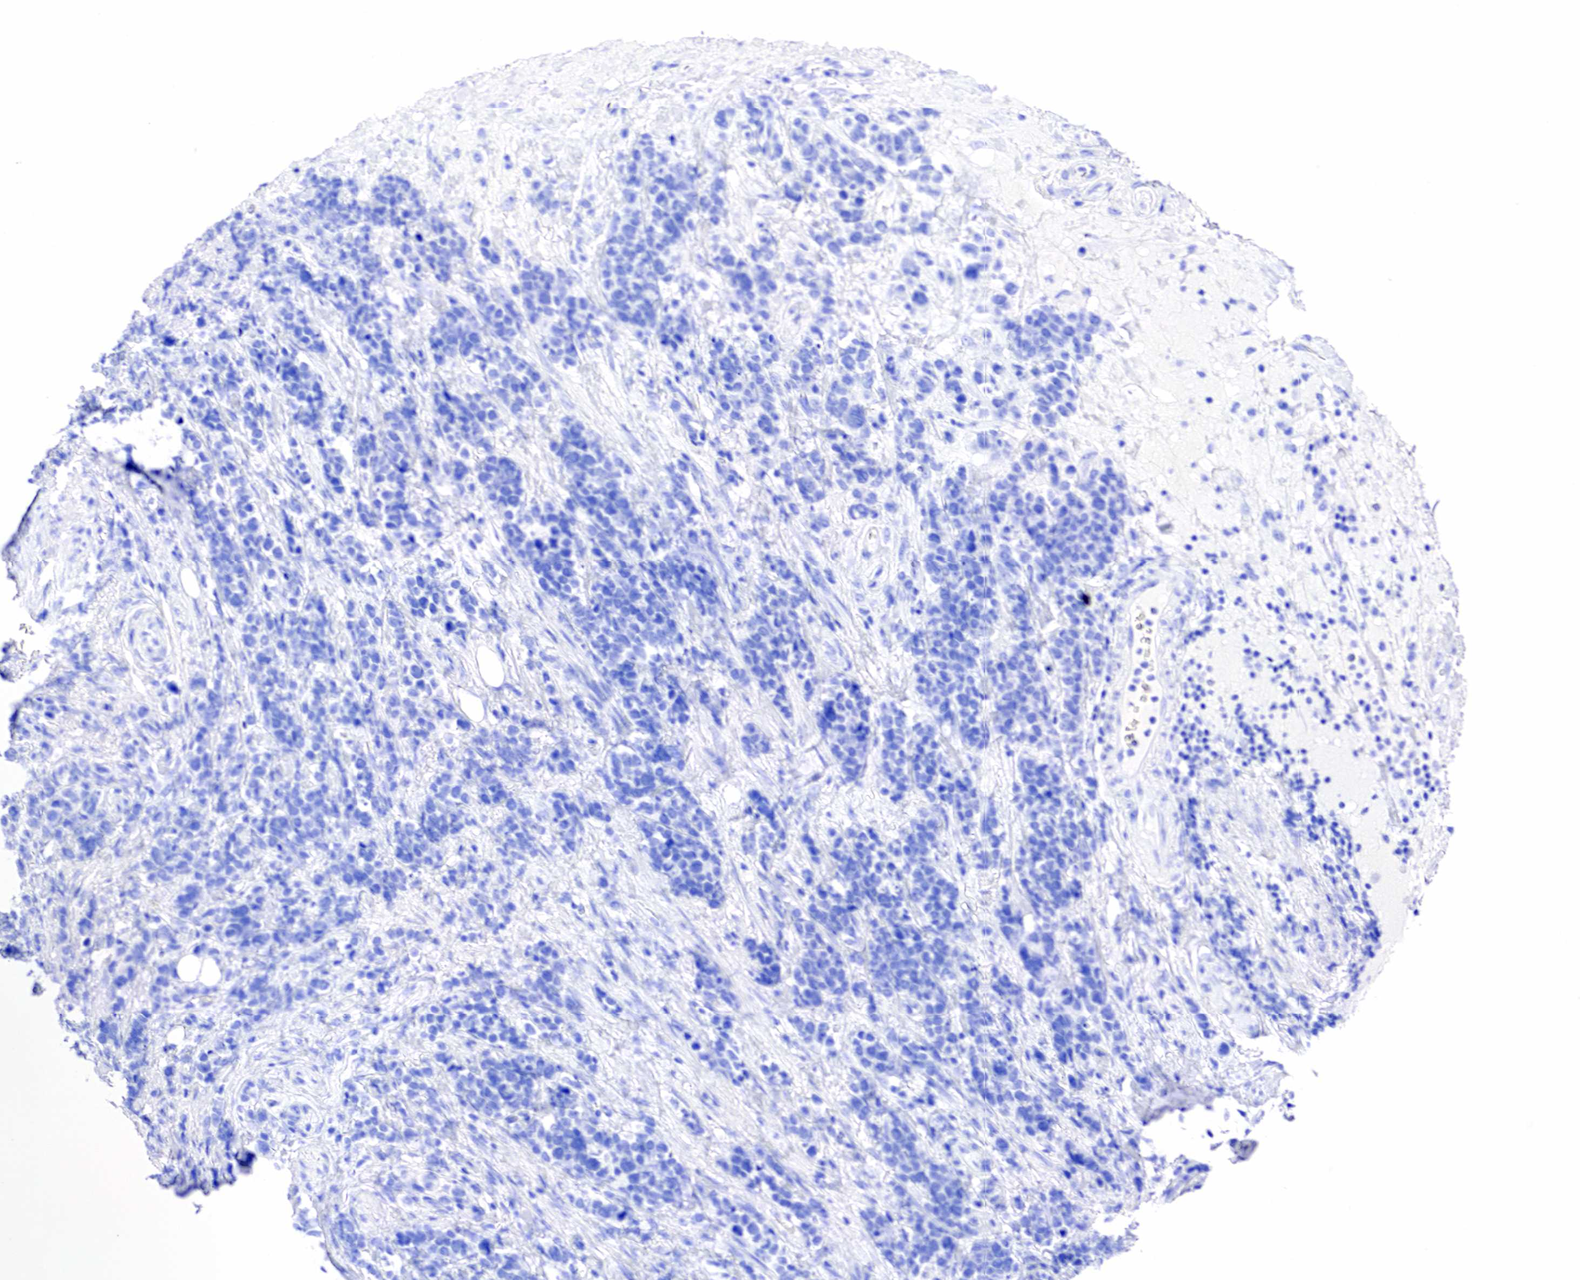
{"staining": {"intensity": "negative", "quantity": "none", "location": "none"}, "tissue": "stomach cancer", "cell_type": "Tumor cells", "image_type": "cancer", "snomed": [{"axis": "morphology", "description": "Adenocarcinoma, NOS"}, {"axis": "topography", "description": "Stomach, upper"}], "caption": "Stomach cancer stained for a protein using immunohistochemistry (IHC) displays no staining tumor cells.", "gene": "KLK3", "patient": {"sex": "male", "age": 71}}